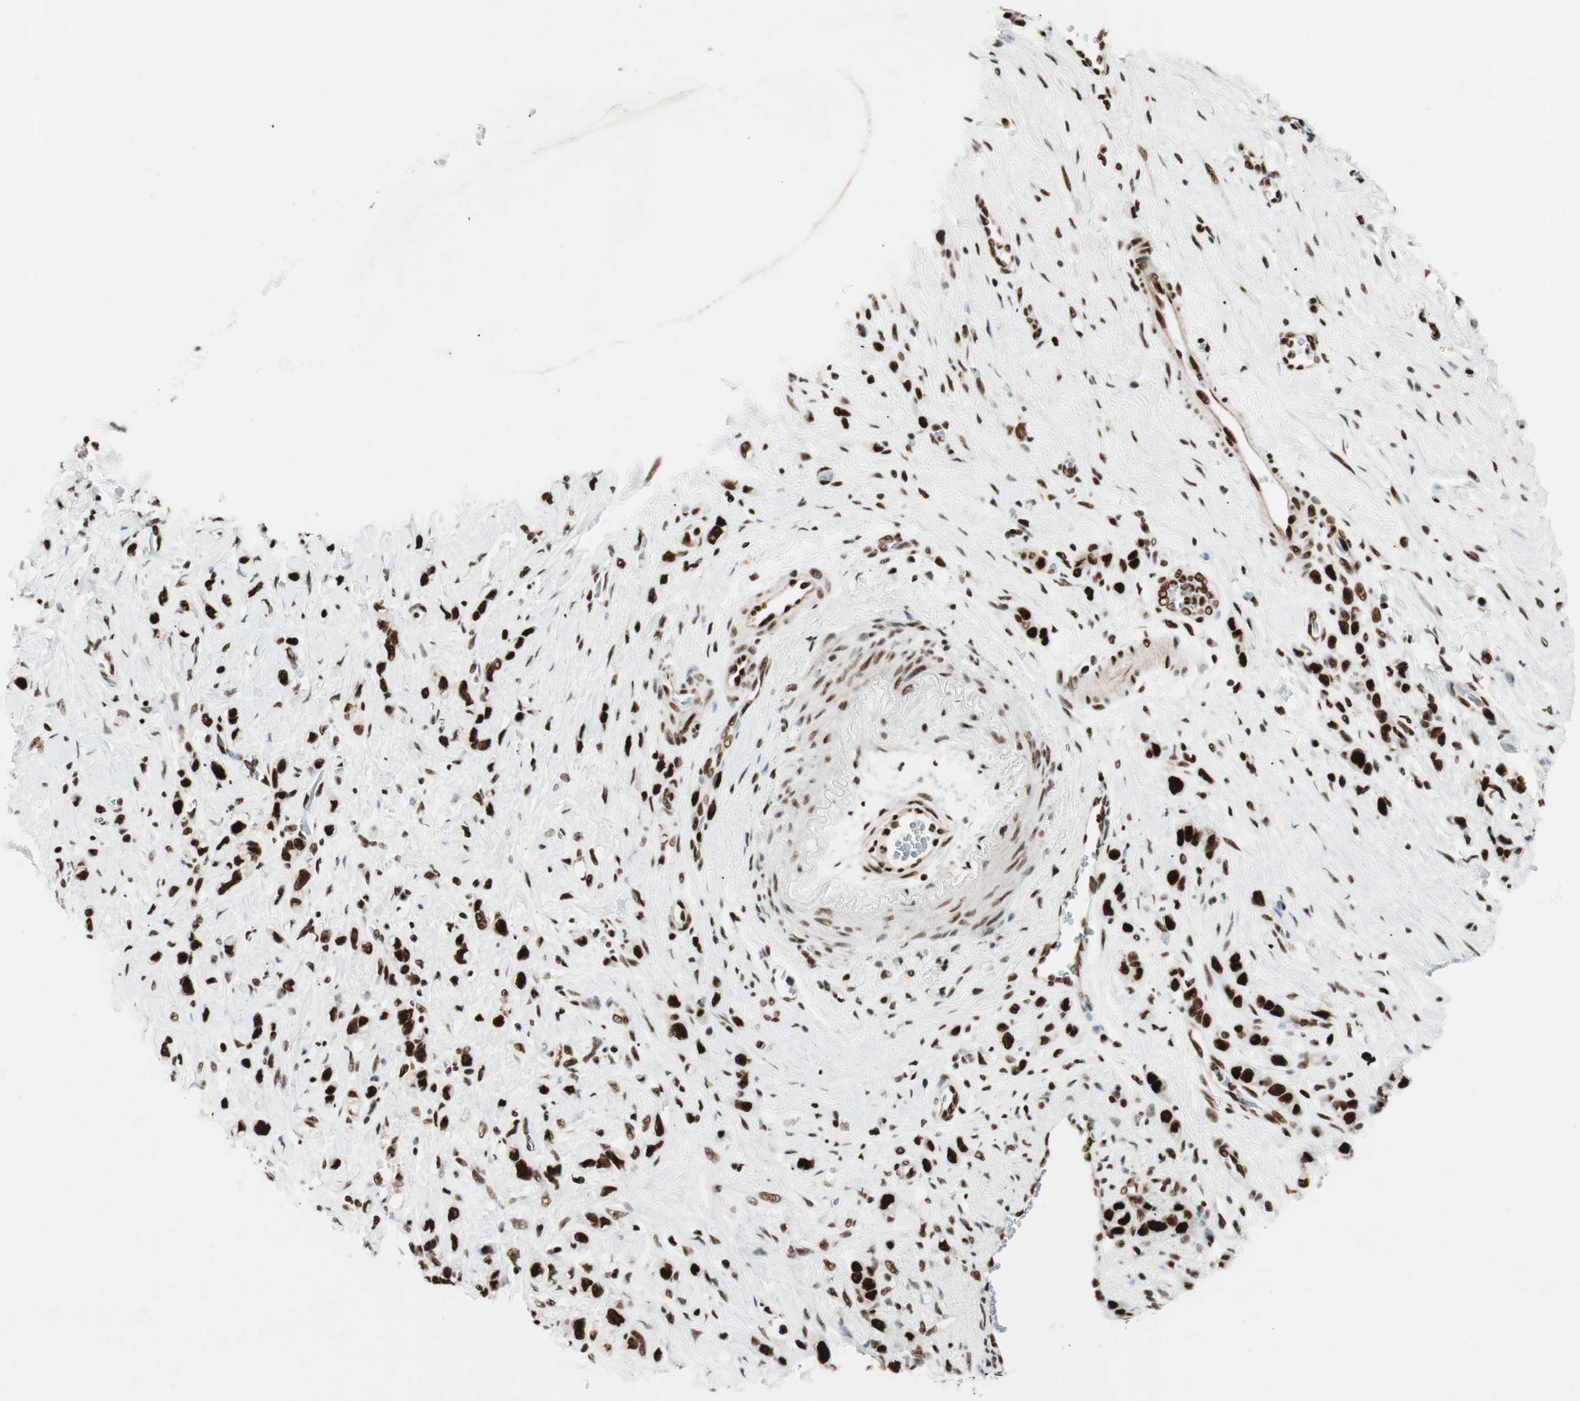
{"staining": {"intensity": "strong", "quantity": ">75%", "location": "nuclear"}, "tissue": "stomach cancer", "cell_type": "Tumor cells", "image_type": "cancer", "snomed": [{"axis": "morphology", "description": "Normal tissue, NOS"}, {"axis": "morphology", "description": "Adenocarcinoma, NOS"}, {"axis": "morphology", "description": "Adenocarcinoma, High grade"}, {"axis": "topography", "description": "Stomach, upper"}, {"axis": "topography", "description": "Stomach"}], "caption": "Brown immunohistochemical staining in human high-grade adenocarcinoma (stomach) displays strong nuclear expression in approximately >75% of tumor cells.", "gene": "PSME3", "patient": {"sex": "female", "age": 65}}